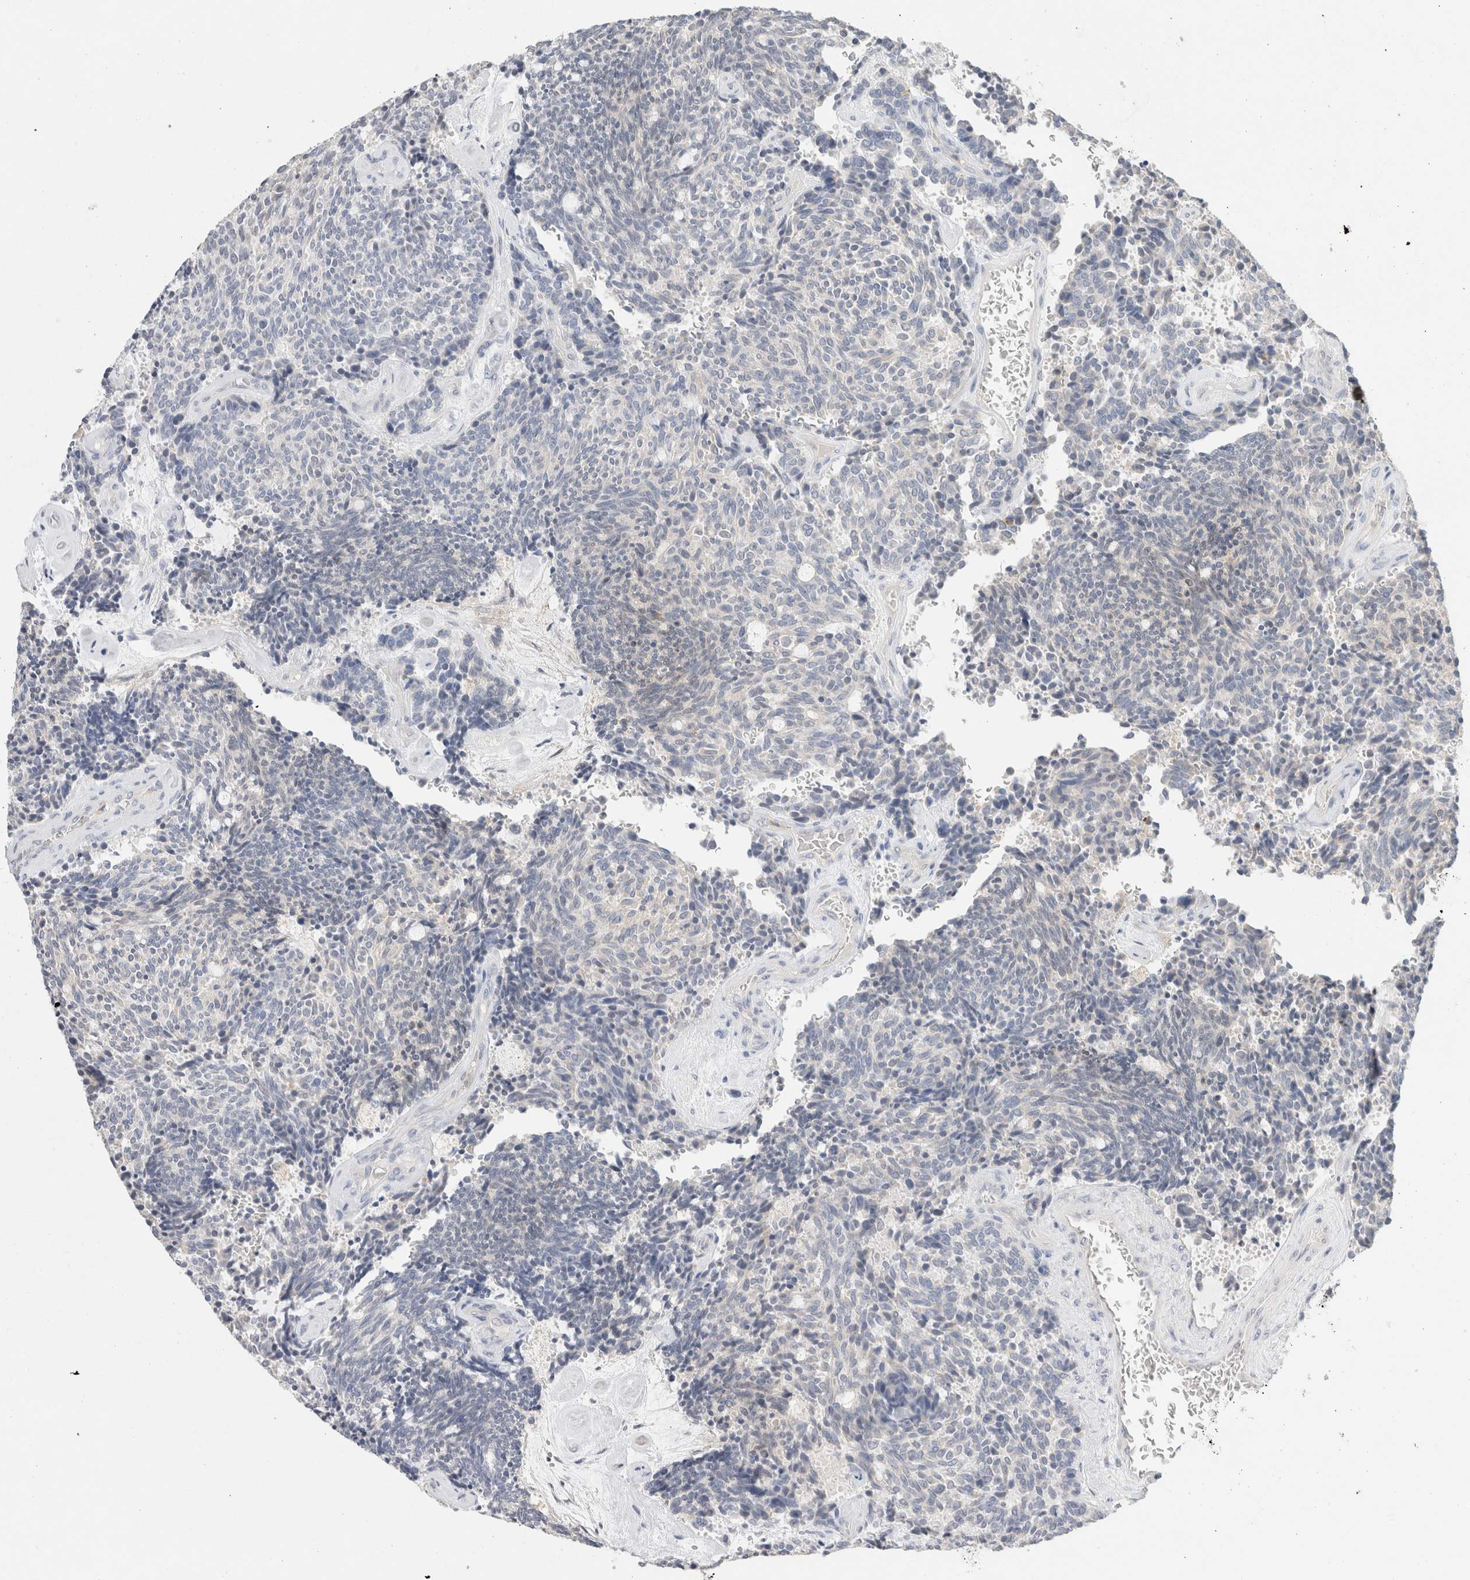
{"staining": {"intensity": "negative", "quantity": "none", "location": "none"}, "tissue": "carcinoid", "cell_type": "Tumor cells", "image_type": "cancer", "snomed": [{"axis": "morphology", "description": "Carcinoid, malignant, NOS"}, {"axis": "topography", "description": "Pancreas"}], "caption": "Carcinoid (malignant) was stained to show a protein in brown. There is no significant expression in tumor cells.", "gene": "MPP2", "patient": {"sex": "female", "age": 54}}